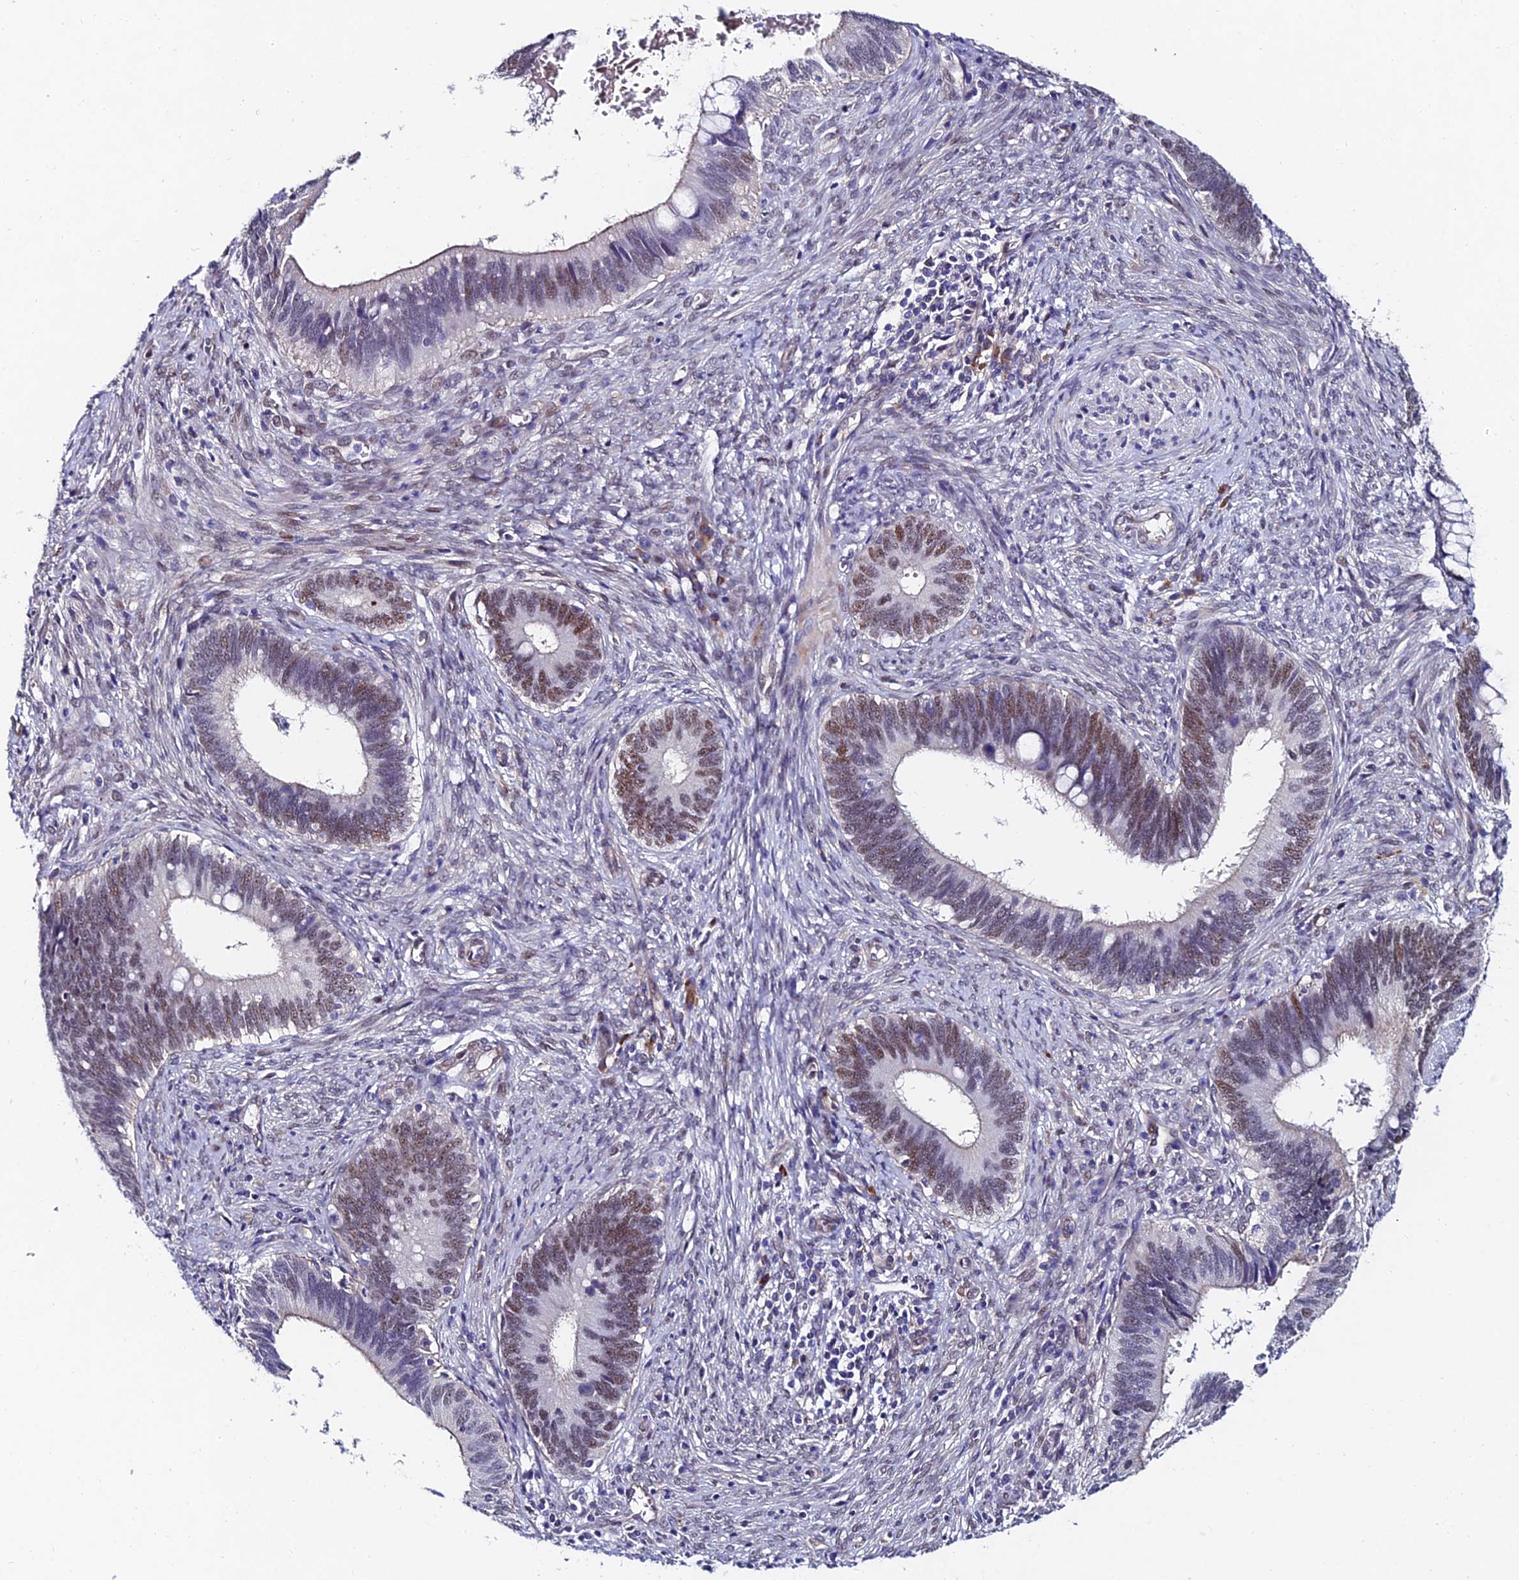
{"staining": {"intensity": "moderate", "quantity": "25%-75%", "location": "nuclear"}, "tissue": "cervical cancer", "cell_type": "Tumor cells", "image_type": "cancer", "snomed": [{"axis": "morphology", "description": "Adenocarcinoma, NOS"}, {"axis": "topography", "description": "Cervix"}], "caption": "Human adenocarcinoma (cervical) stained with a brown dye displays moderate nuclear positive staining in approximately 25%-75% of tumor cells.", "gene": "TRIM24", "patient": {"sex": "female", "age": 42}}